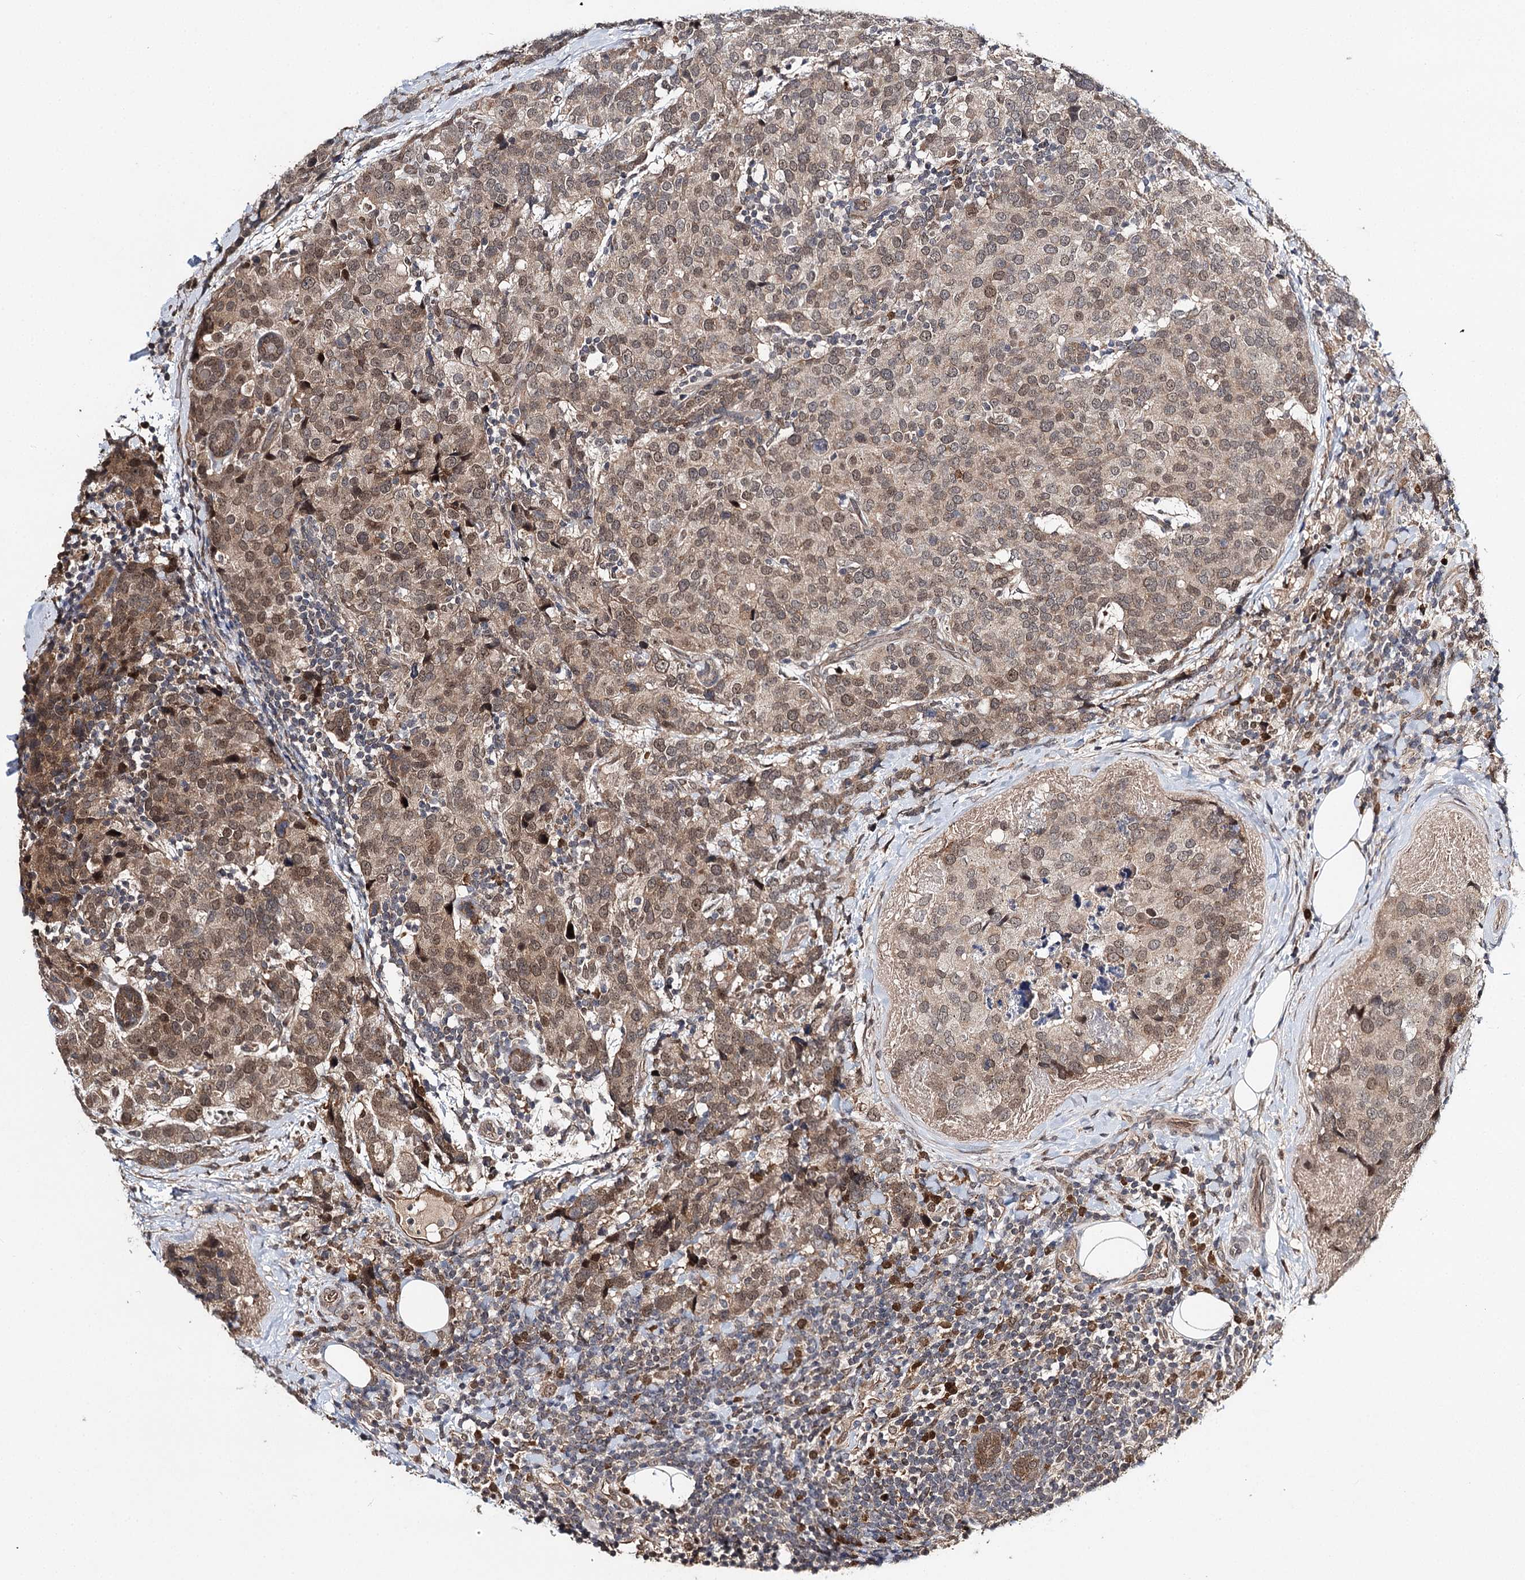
{"staining": {"intensity": "moderate", "quantity": ">75%", "location": "cytoplasmic/membranous,nuclear"}, "tissue": "breast cancer", "cell_type": "Tumor cells", "image_type": "cancer", "snomed": [{"axis": "morphology", "description": "Lobular carcinoma"}, {"axis": "topography", "description": "Breast"}], "caption": "DAB (3,3'-diaminobenzidine) immunohistochemical staining of breast lobular carcinoma reveals moderate cytoplasmic/membranous and nuclear protein expression in about >75% of tumor cells. The protein of interest is shown in brown color, while the nuclei are stained blue.", "gene": "NOPCHAP1", "patient": {"sex": "female", "age": 59}}